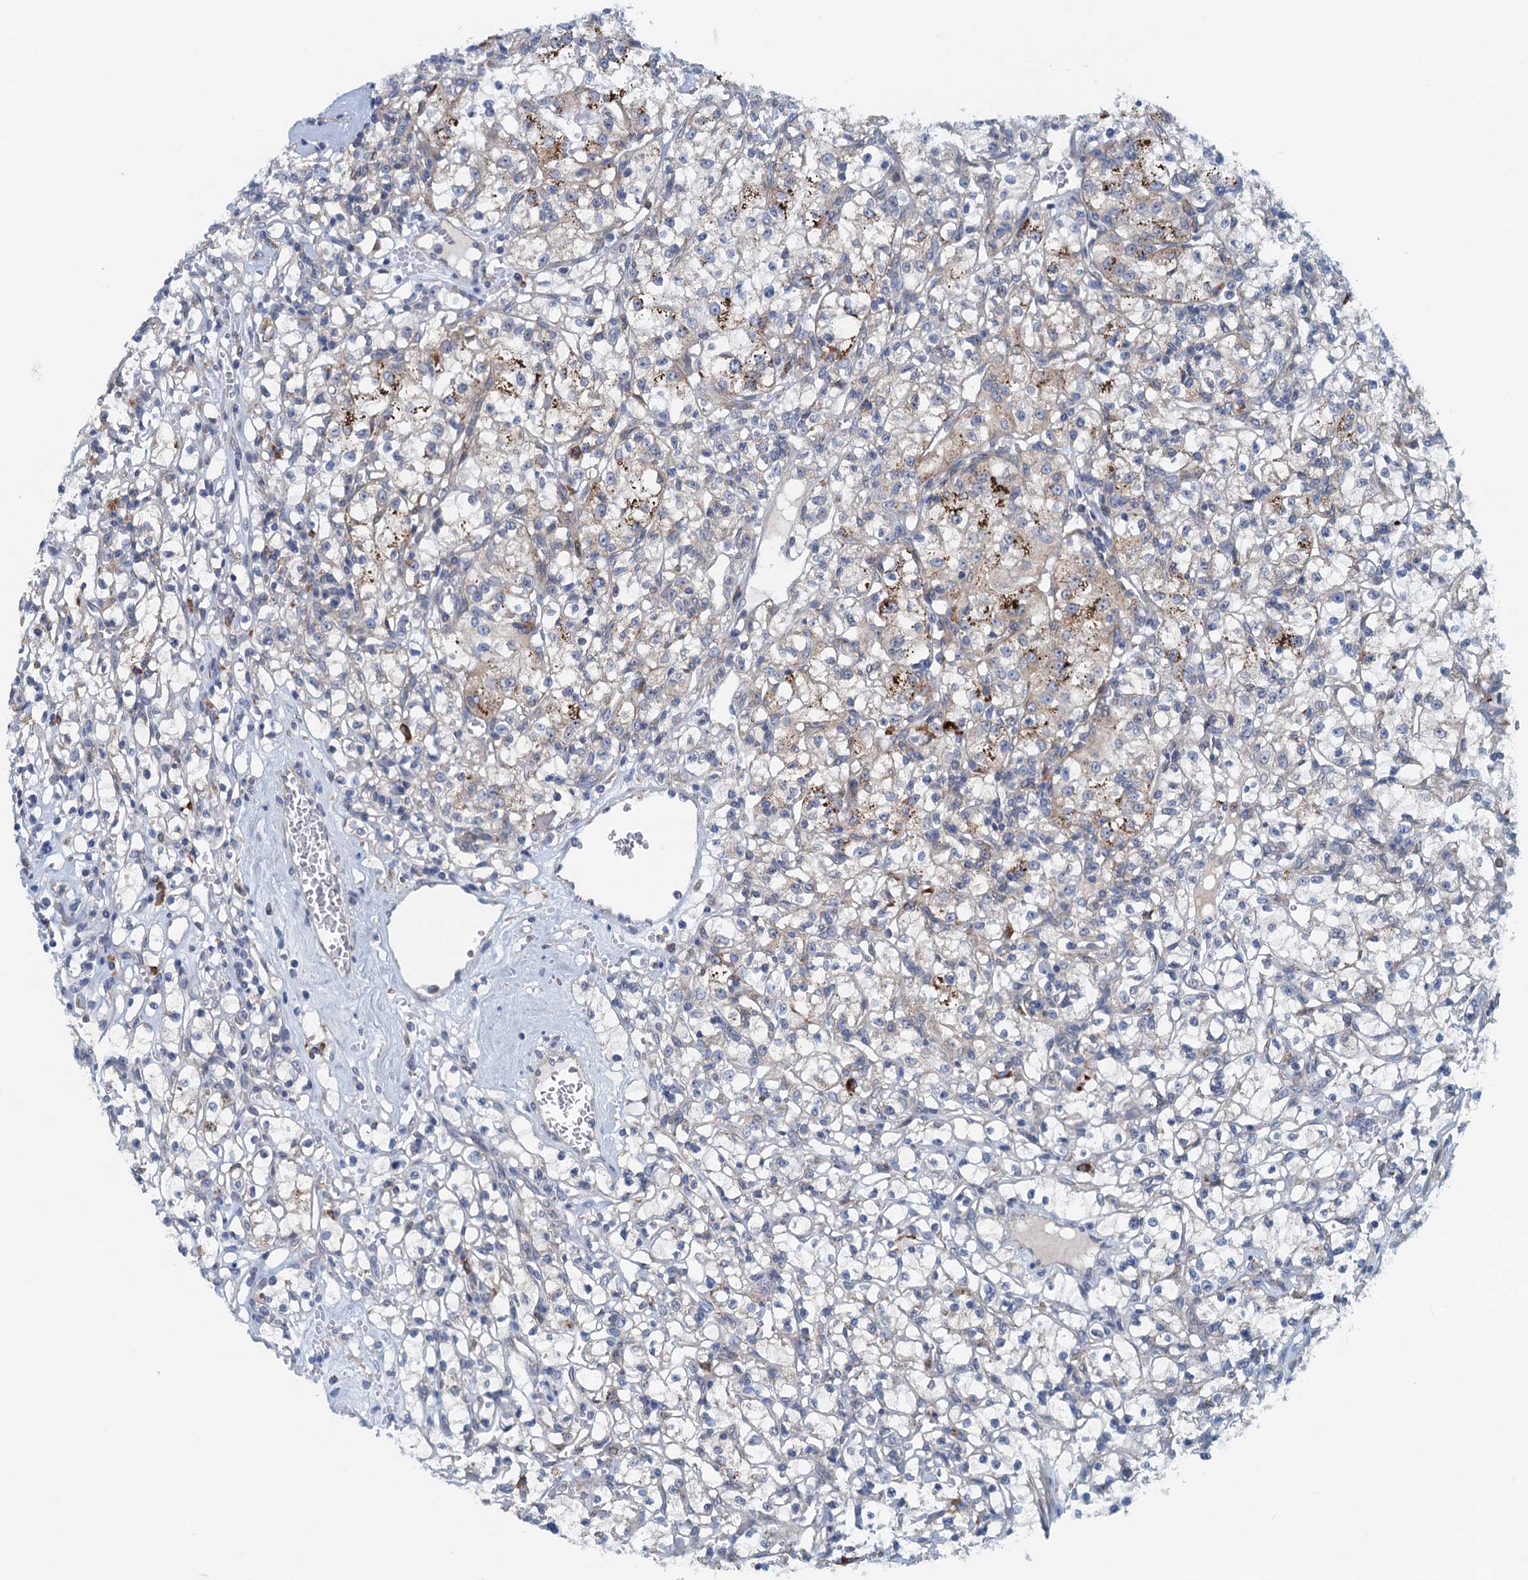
{"staining": {"intensity": "weak", "quantity": "25%-75%", "location": "cytoplasmic/membranous"}, "tissue": "renal cancer", "cell_type": "Tumor cells", "image_type": "cancer", "snomed": [{"axis": "morphology", "description": "Adenocarcinoma, NOS"}, {"axis": "topography", "description": "Kidney"}], "caption": "Protein staining reveals weak cytoplasmic/membranous staining in approximately 25%-75% of tumor cells in renal adenocarcinoma.", "gene": "MYDGF", "patient": {"sex": "female", "age": 59}}